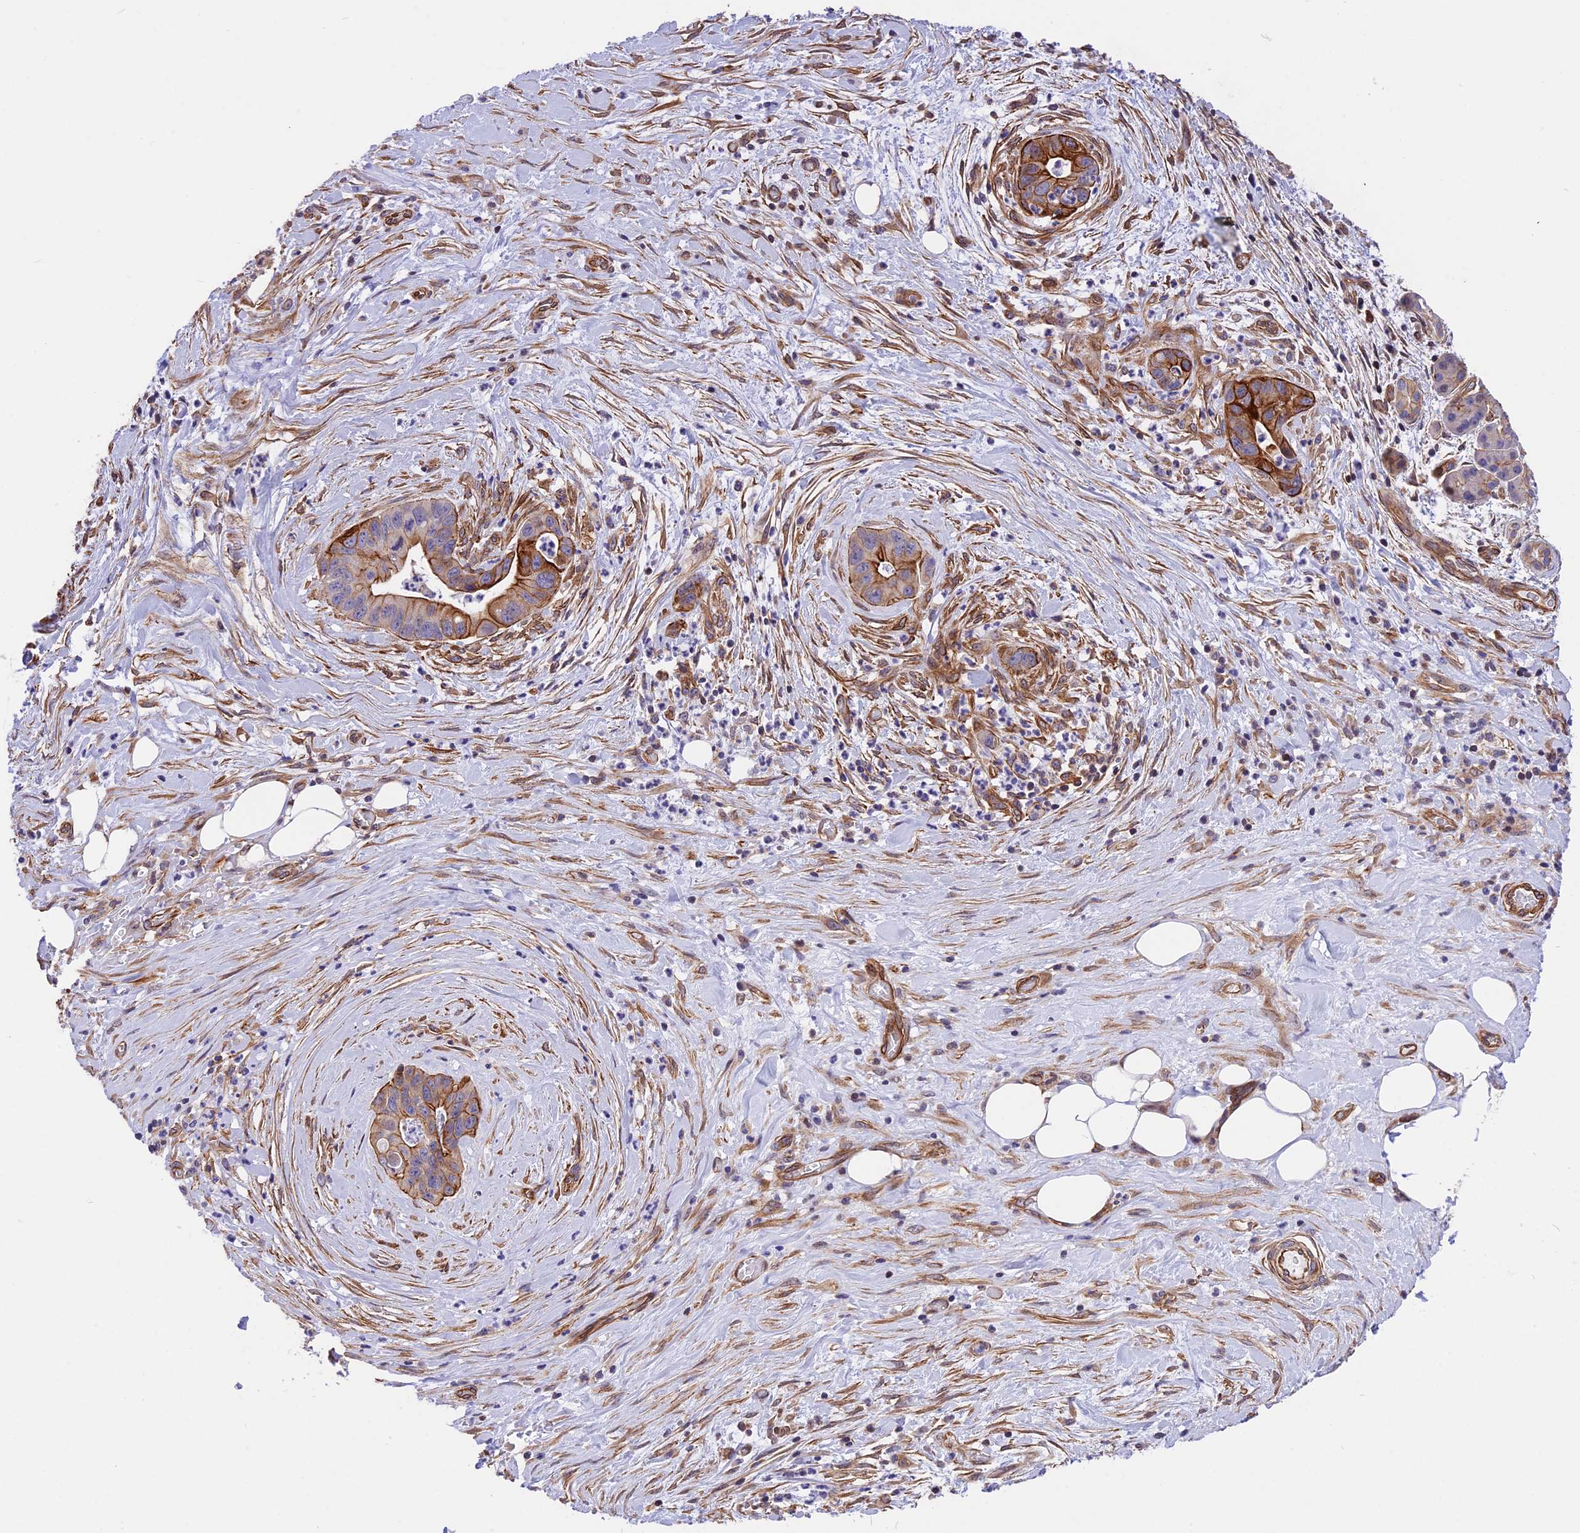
{"staining": {"intensity": "moderate", "quantity": "25%-75%", "location": "cytoplasmic/membranous"}, "tissue": "pancreatic cancer", "cell_type": "Tumor cells", "image_type": "cancer", "snomed": [{"axis": "morphology", "description": "Adenocarcinoma, NOS"}, {"axis": "topography", "description": "Pancreas"}], "caption": "Immunohistochemical staining of pancreatic cancer displays medium levels of moderate cytoplasmic/membranous staining in about 25%-75% of tumor cells.", "gene": "R3HDM4", "patient": {"sex": "male", "age": 73}}